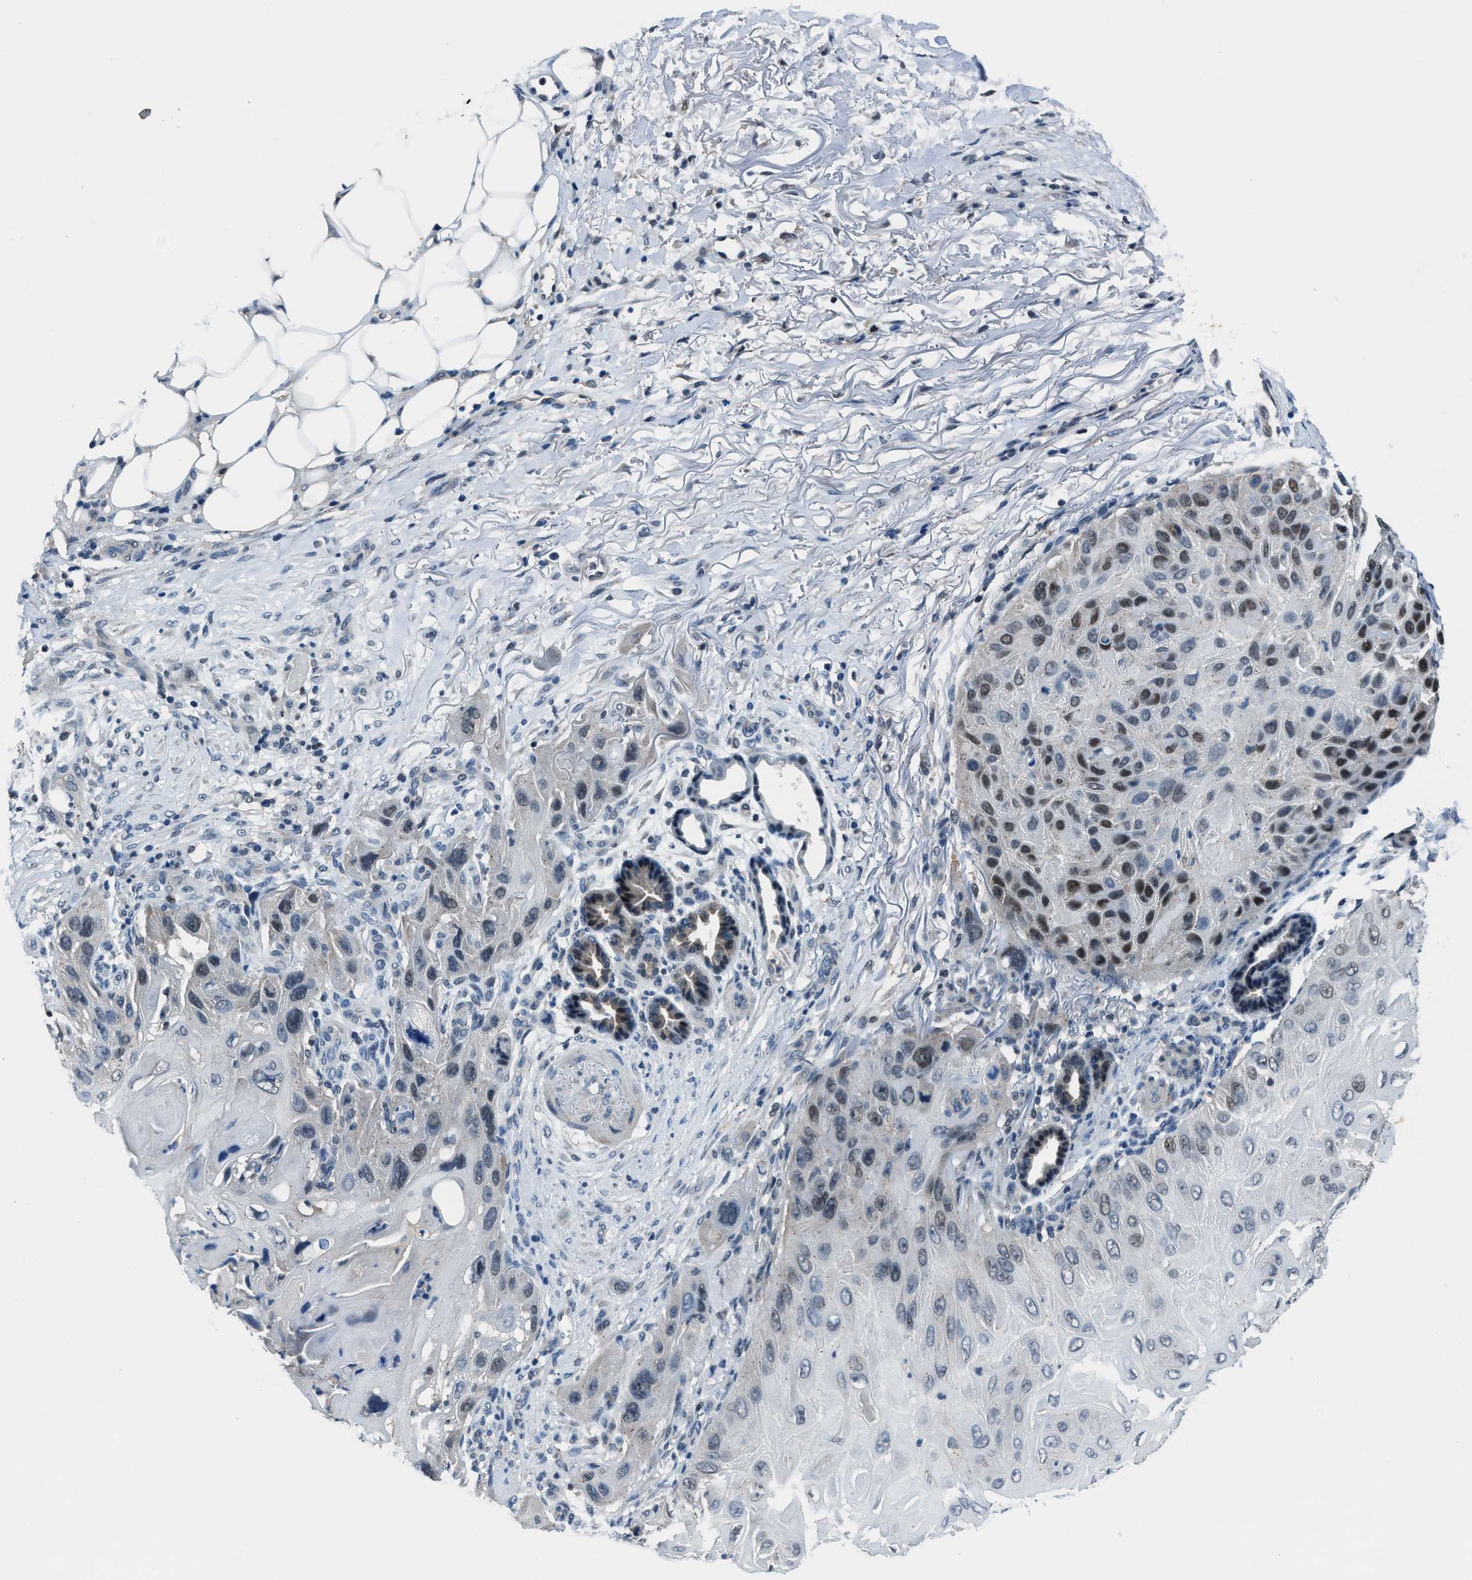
{"staining": {"intensity": "moderate", "quantity": "25%-75%", "location": "nuclear"}, "tissue": "skin cancer", "cell_type": "Tumor cells", "image_type": "cancer", "snomed": [{"axis": "morphology", "description": "Squamous cell carcinoma, NOS"}, {"axis": "topography", "description": "Skin"}], "caption": "A histopathology image of skin cancer (squamous cell carcinoma) stained for a protein exhibits moderate nuclear brown staining in tumor cells. The protein of interest is stained brown, and the nuclei are stained in blue (DAB (3,3'-diaminobenzidine) IHC with brightfield microscopy, high magnification).", "gene": "DUSP19", "patient": {"sex": "female", "age": 77}}